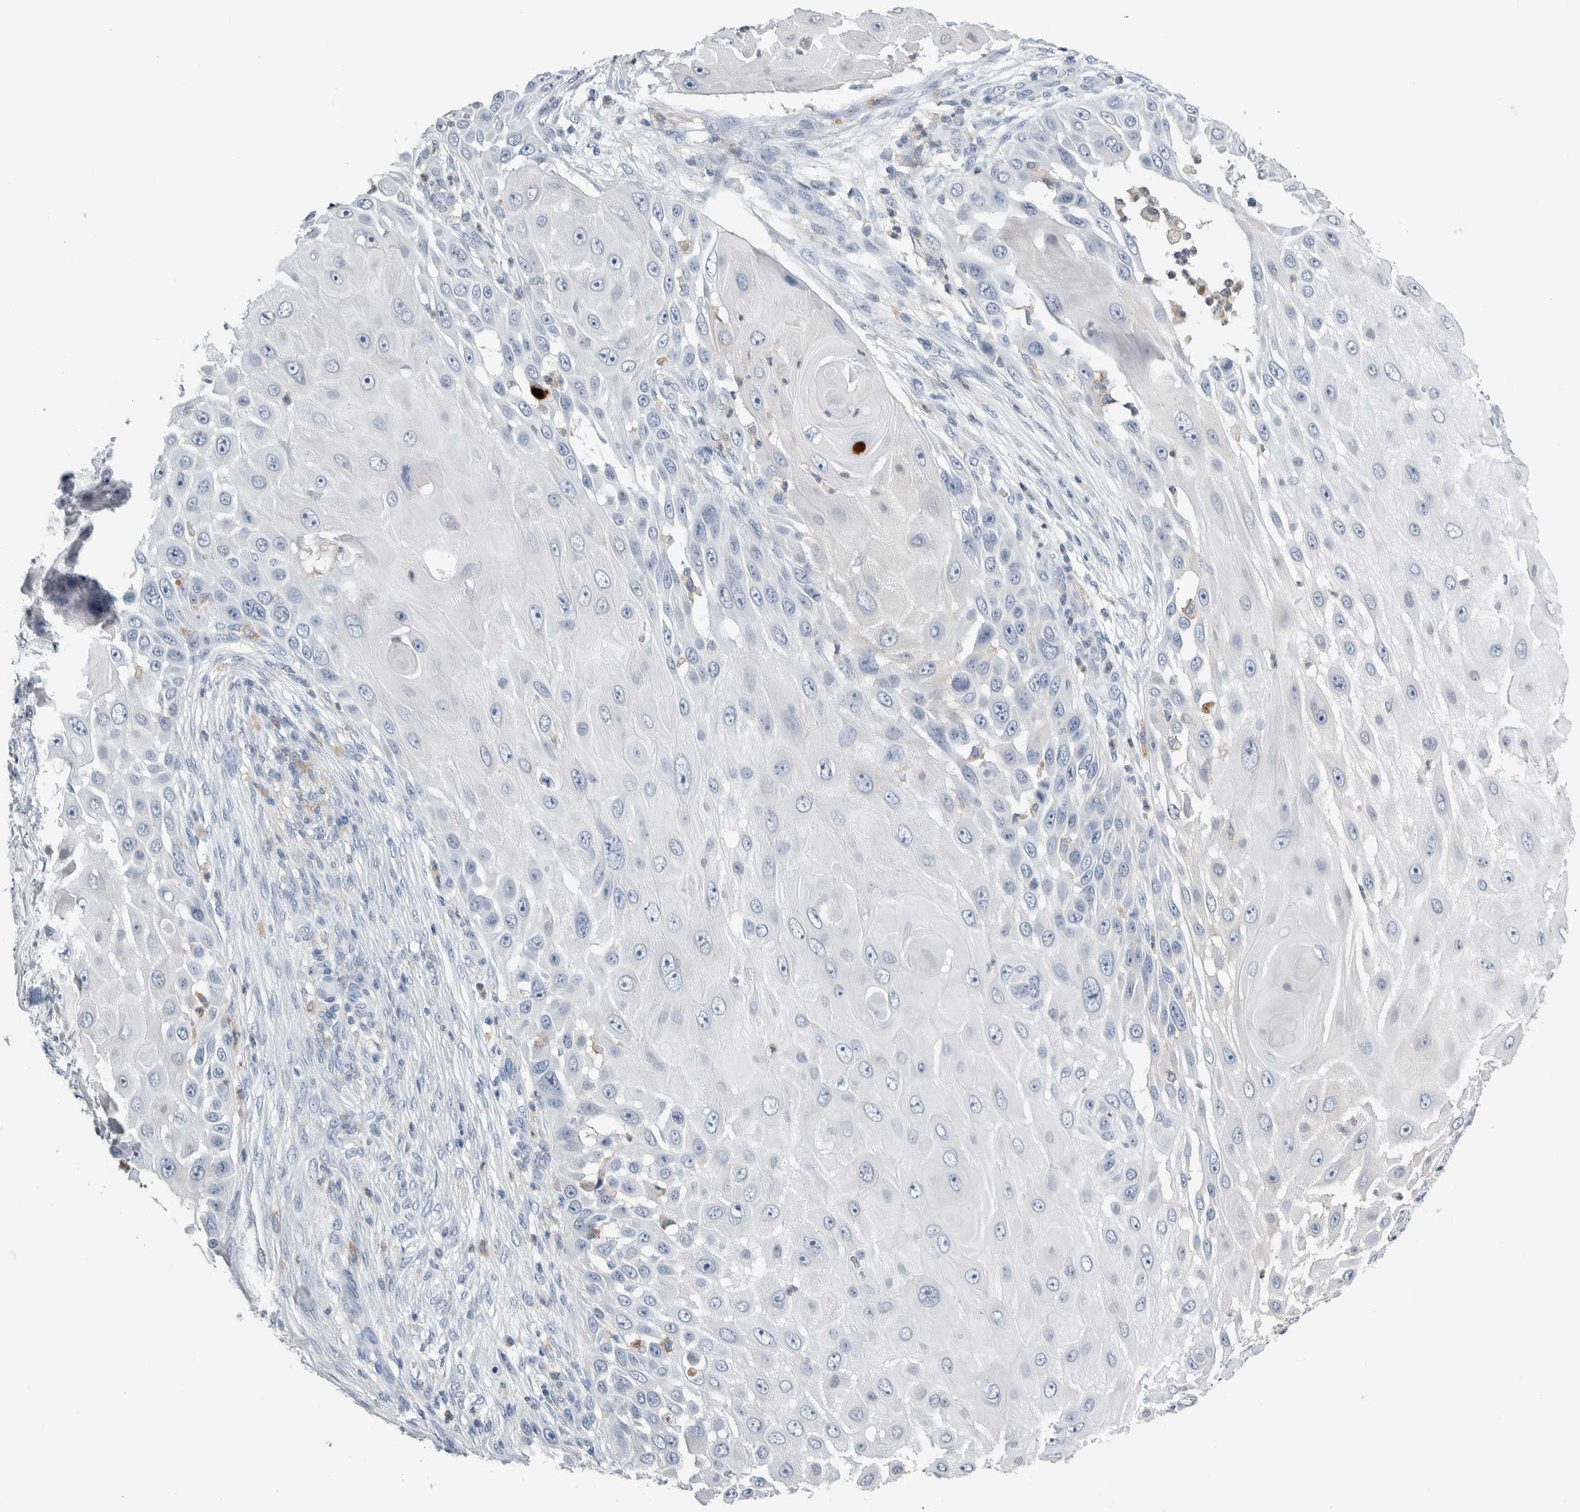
{"staining": {"intensity": "negative", "quantity": "none", "location": "none"}, "tissue": "skin cancer", "cell_type": "Tumor cells", "image_type": "cancer", "snomed": [{"axis": "morphology", "description": "Squamous cell carcinoma, NOS"}, {"axis": "topography", "description": "Skin"}], "caption": "DAB (3,3'-diaminobenzidine) immunohistochemical staining of human skin cancer demonstrates no significant staining in tumor cells.", "gene": "SKAP2", "patient": {"sex": "female", "age": 44}}